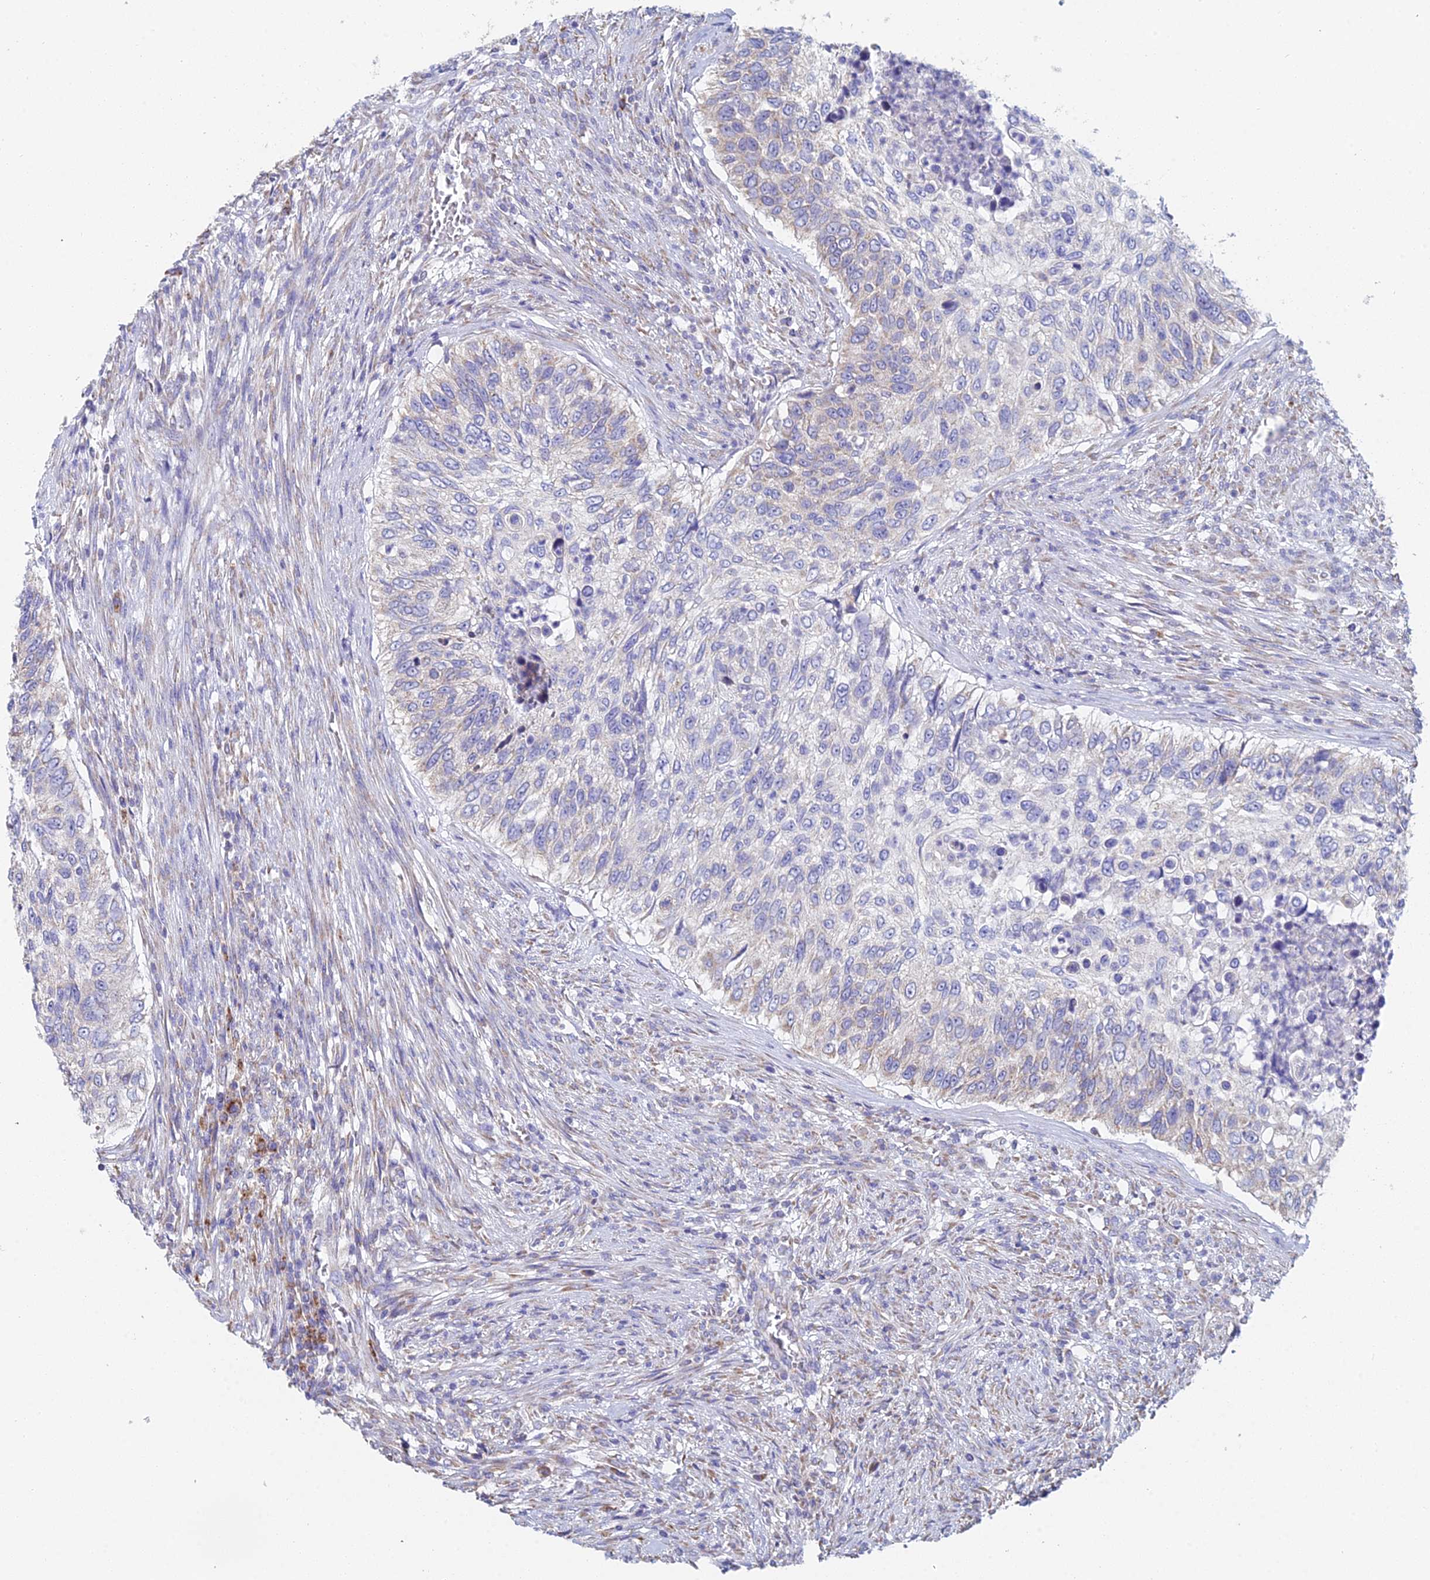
{"staining": {"intensity": "weak", "quantity": "<25%", "location": "cytoplasmic/membranous"}, "tissue": "urothelial cancer", "cell_type": "Tumor cells", "image_type": "cancer", "snomed": [{"axis": "morphology", "description": "Urothelial carcinoma, High grade"}, {"axis": "topography", "description": "Urinary bladder"}], "caption": "High power microscopy histopathology image of an immunohistochemistry micrograph of urothelial carcinoma (high-grade), revealing no significant expression in tumor cells.", "gene": "CRACR2B", "patient": {"sex": "female", "age": 60}}